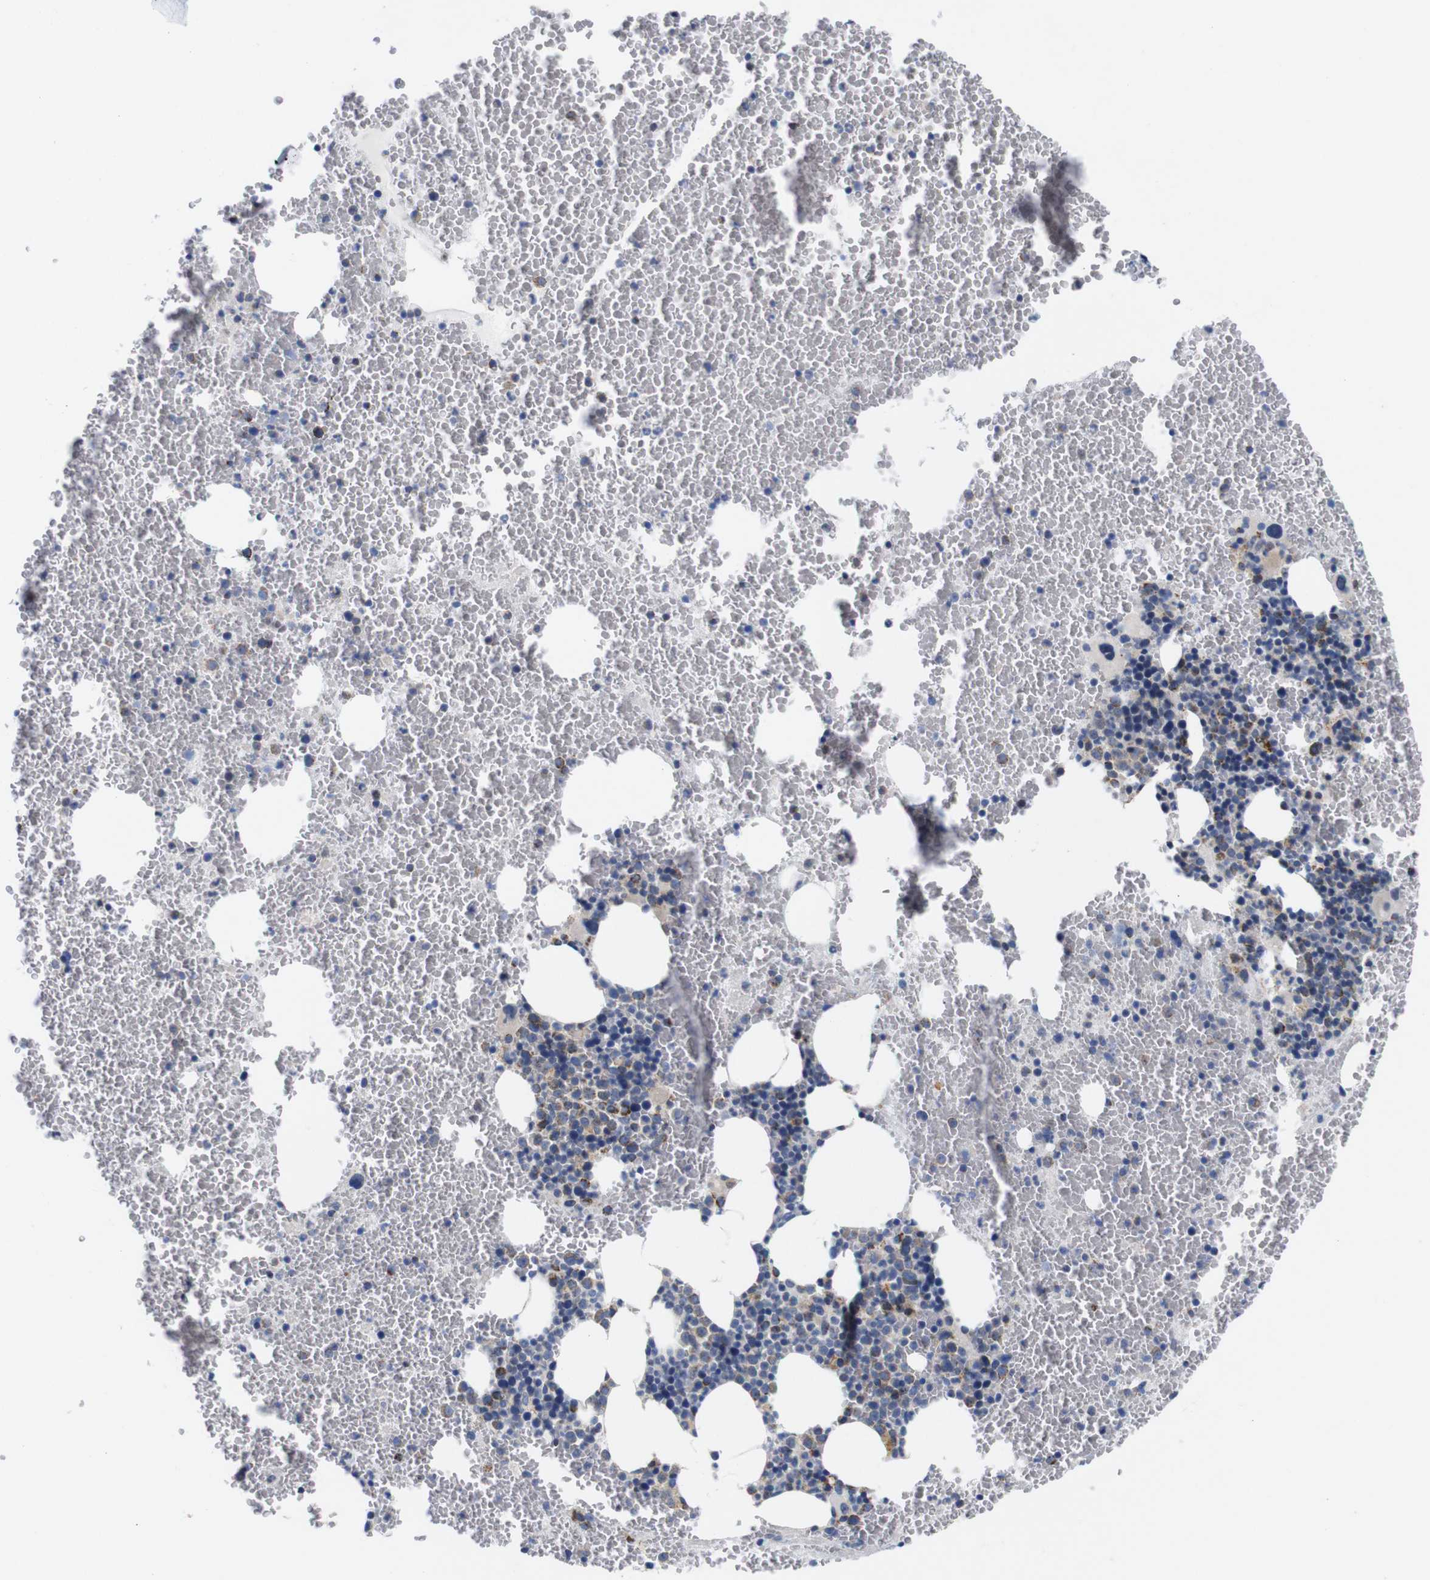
{"staining": {"intensity": "moderate", "quantity": "25%-75%", "location": "cytoplasmic/membranous"}, "tissue": "bone marrow", "cell_type": "Hematopoietic cells", "image_type": "normal", "snomed": [{"axis": "morphology", "description": "Normal tissue, NOS"}, {"axis": "morphology", "description": "Inflammation, NOS"}, {"axis": "topography", "description": "Bone marrow"}], "caption": "A high-resolution micrograph shows IHC staining of benign bone marrow, which demonstrates moderate cytoplasmic/membranous positivity in about 25%-75% of hematopoietic cells.", "gene": "FAM171B", "patient": {"sex": "male", "age": 47}}